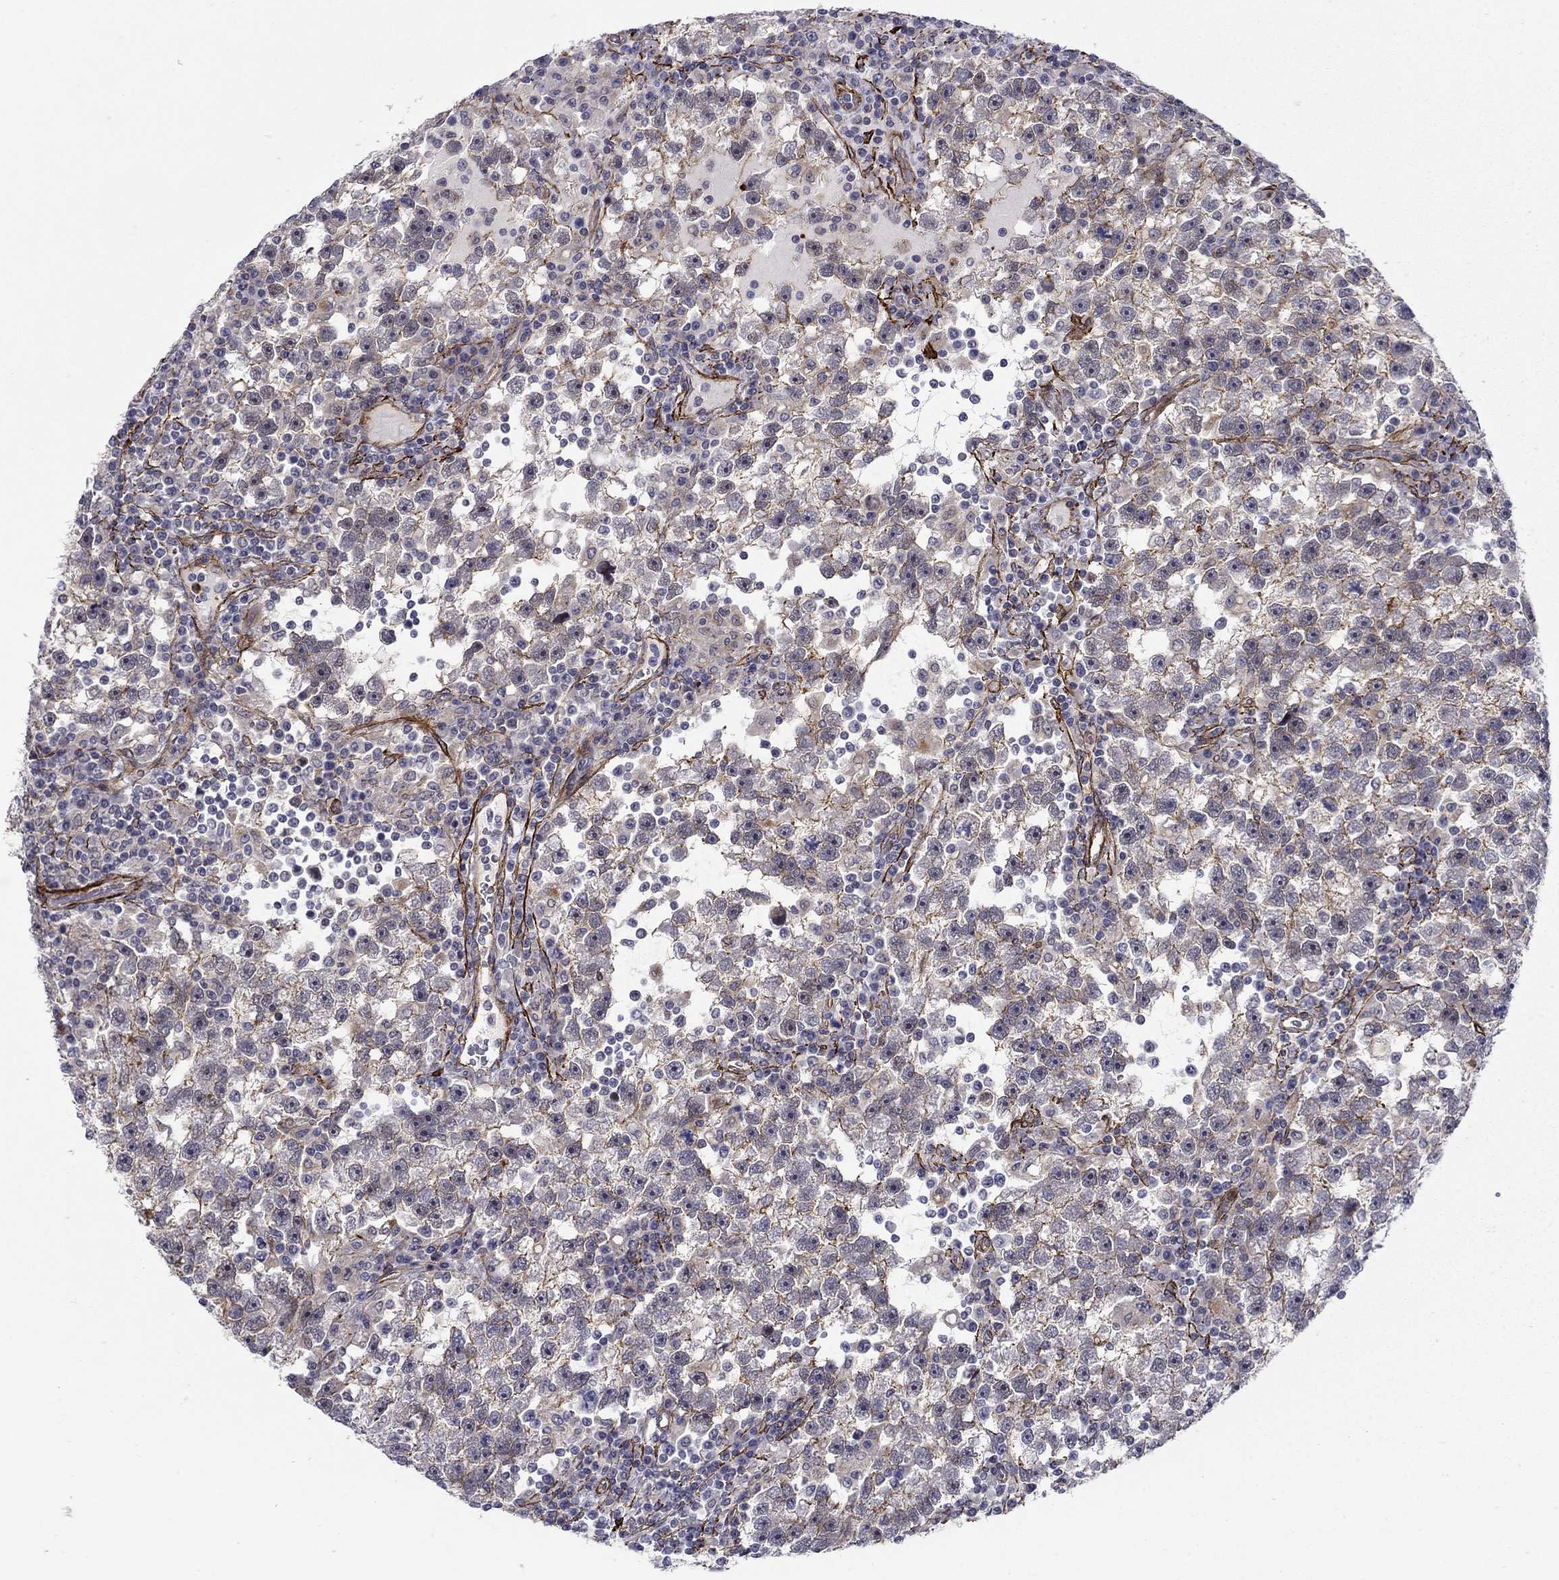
{"staining": {"intensity": "moderate", "quantity": "<25%", "location": "cytoplasmic/membranous"}, "tissue": "testis cancer", "cell_type": "Tumor cells", "image_type": "cancer", "snomed": [{"axis": "morphology", "description": "Seminoma, NOS"}, {"axis": "topography", "description": "Testis"}], "caption": "High-power microscopy captured an immunohistochemistry (IHC) histopathology image of testis cancer (seminoma), revealing moderate cytoplasmic/membranous staining in about <25% of tumor cells.", "gene": "KRBA1", "patient": {"sex": "male", "age": 47}}